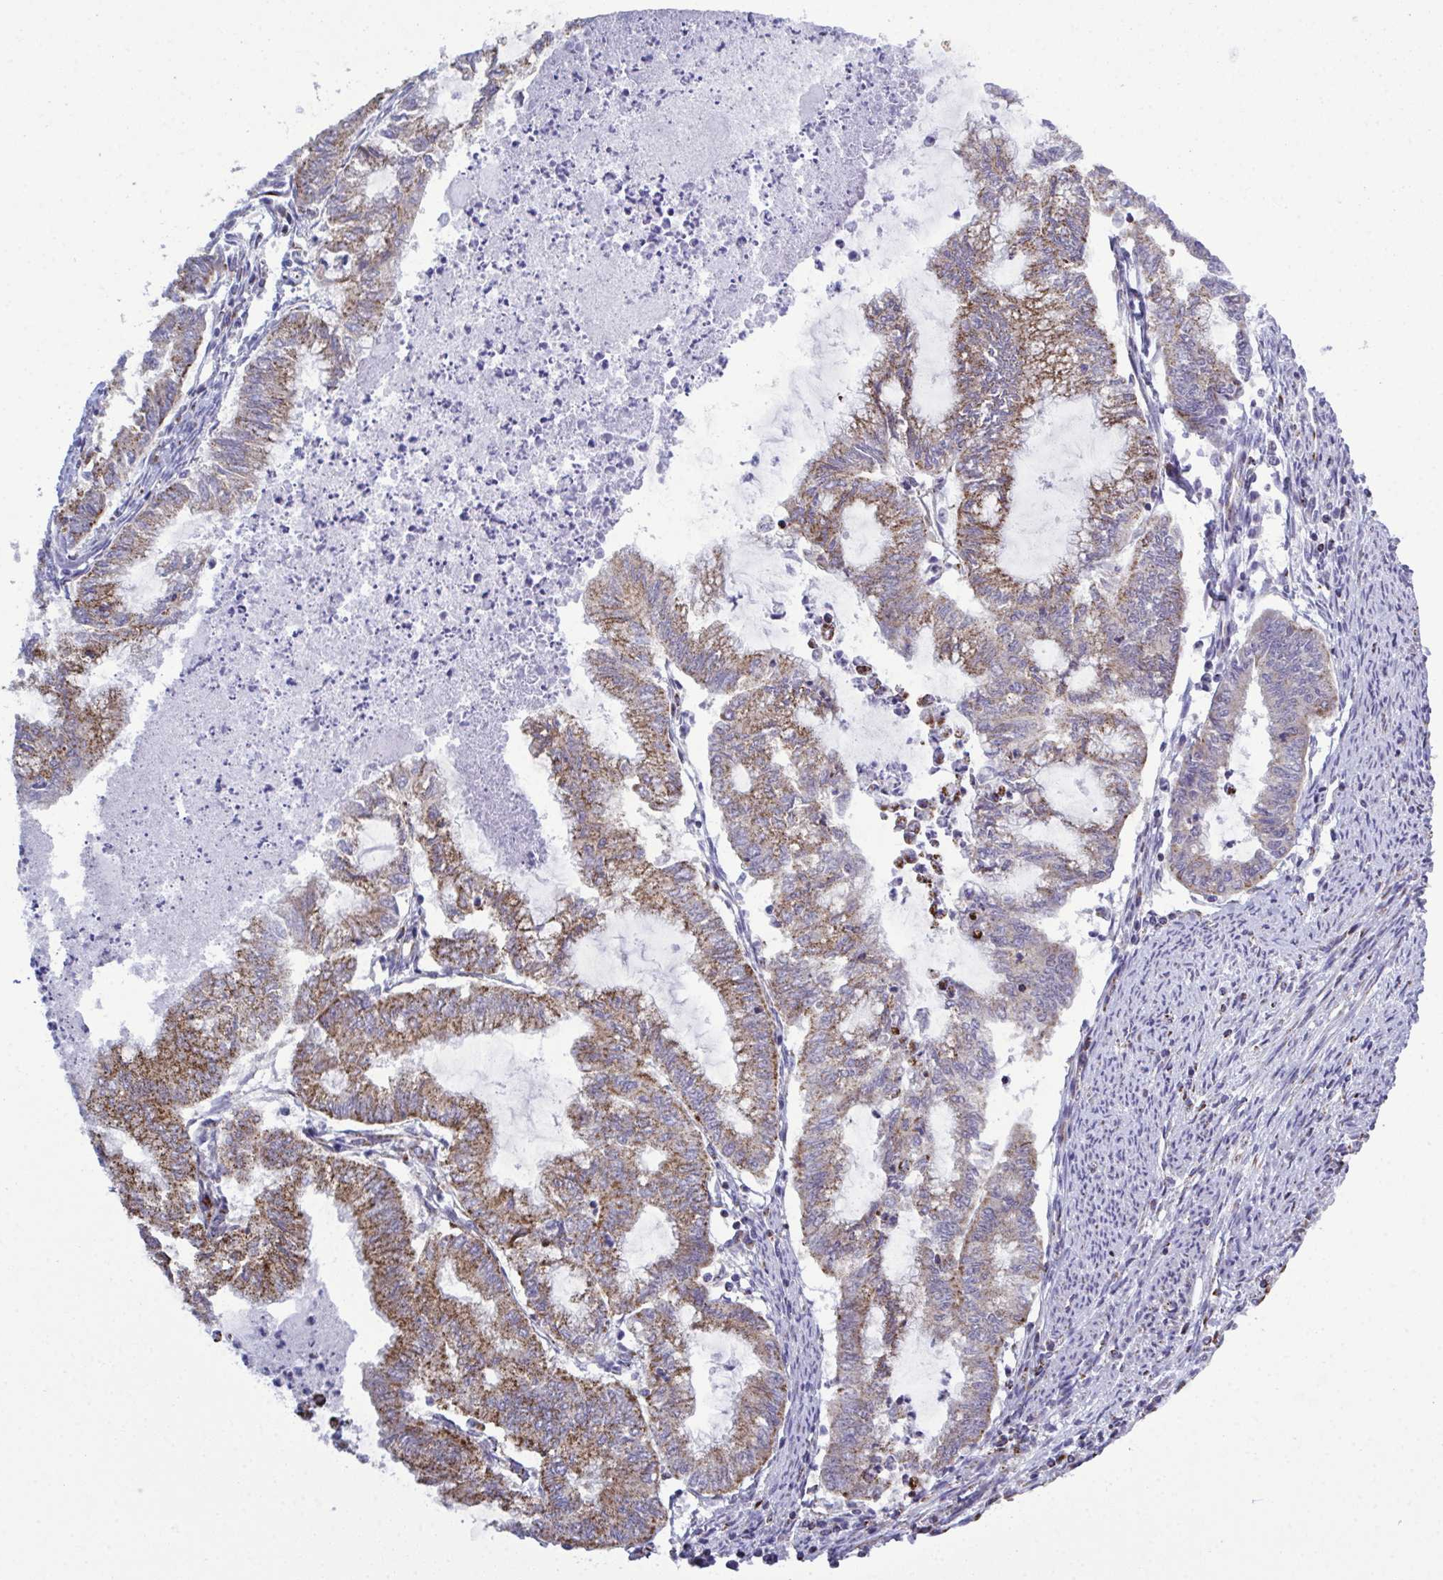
{"staining": {"intensity": "moderate", "quantity": ">75%", "location": "cytoplasmic/membranous"}, "tissue": "endometrial cancer", "cell_type": "Tumor cells", "image_type": "cancer", "snomed": [{"axis": "morphology", "description": "Adenocarcinoma, NOS"}, {"axis": "topography", "description": "Endometrium"}], "caption": "Moderate cytoplasmic/membranous staining for a protein is appreciated in about >75% of tumor cells of endometrial cancer (adenocarcinoma) using immunohistochemistry.", "gene": "CSDE1", "patient": {"sex": "female", "age": 79}}